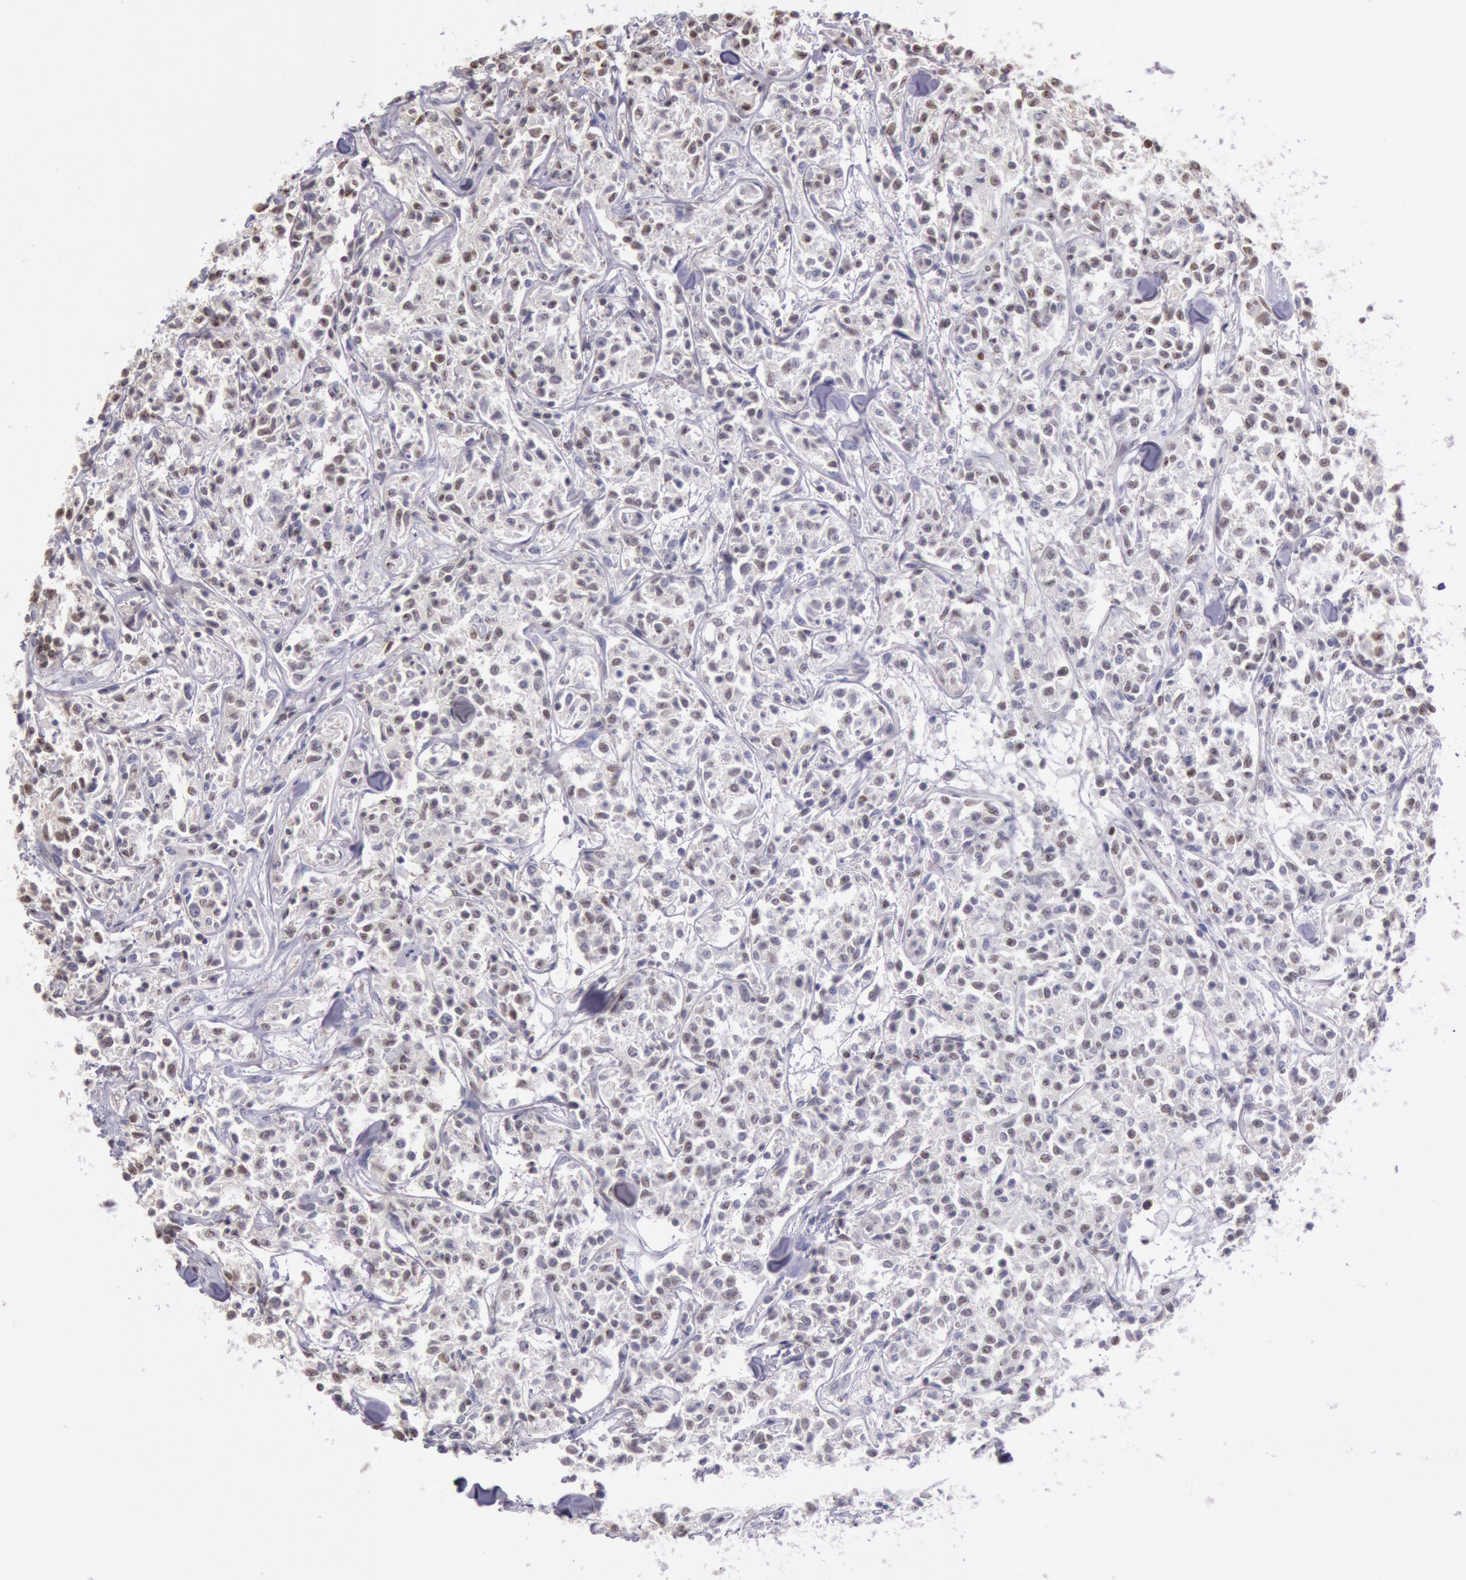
{"staining": {"intensity": "weak", "quantity": "25%-75%", "location": "nuclear"}, "tissue": "lymphoma", "cell_type": "Tumor cells", "image_type": "cancer", "snomed": [{"axis": "morphology", "description": "Malignant lymphoma, non-Hodgkin's type, Low grade"}, {"axis": "topography", "description": "Small intestine"}], "caption": "Protein expression analysis of human low-grade malignant lymphoma, non-Hodgkin's type reveals weak nuclear expression in approximately 25%-75% of tumor cells.", "gene": "HIF1A", "patient": {"sex": "female", "age": 59}}